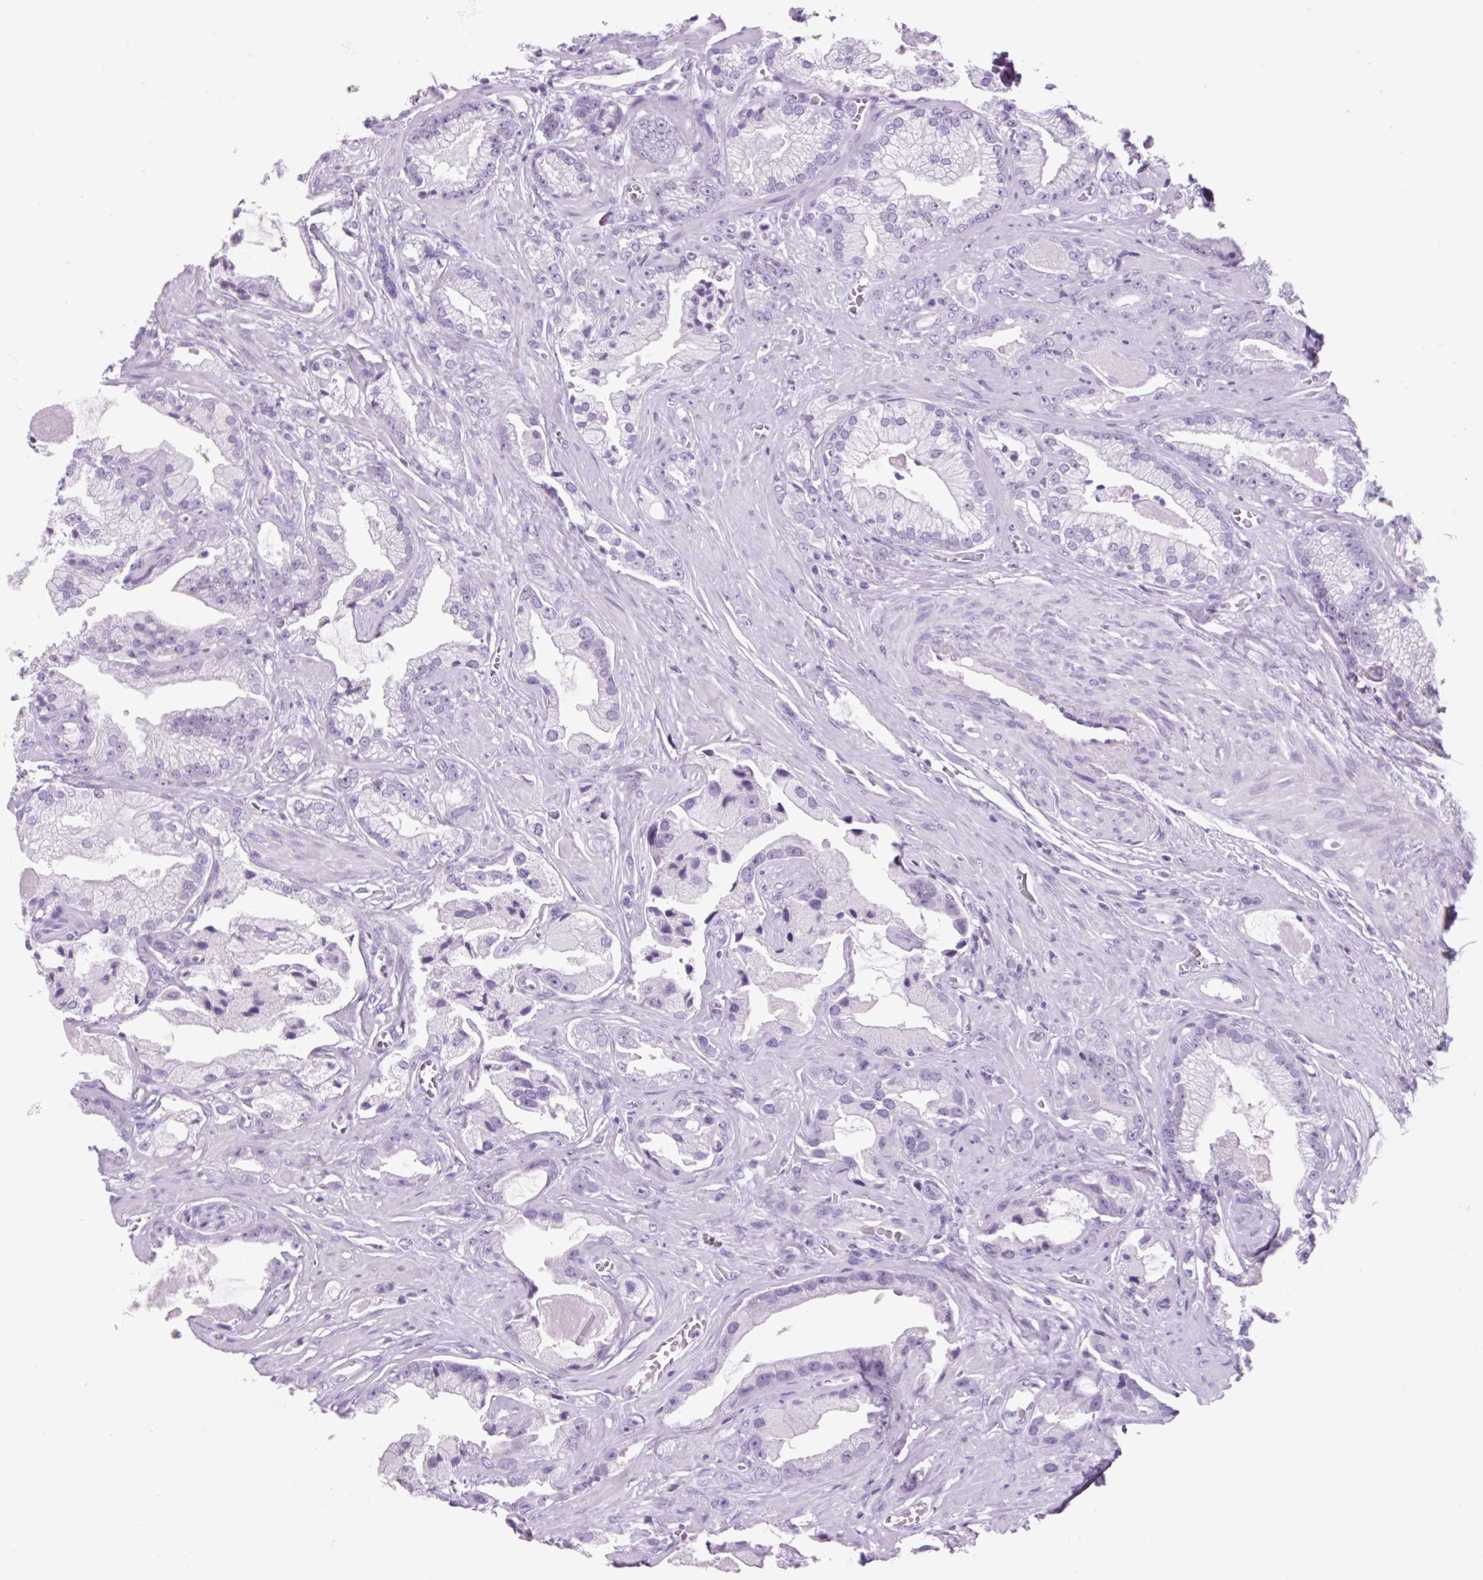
{"staining": {"intensity": "negative", "quantity": "none", "location": "none"}, "tissue": "prostate cancer", "cell_type": "Tumor cells", "image_type": "cancer", "snomed": [{"axis": "morphology", "description": "Adenocarcinoma, High grade"}, {"axis": "topography", "description": "Prostate"}], "caption": "Tumor cells show no significant protein staining in prostate adenocarcinoma (high-grade). Nuclei are stained in blue.", "gene": "VPREB1", "patient": {"sex": "male", "age": 68}}